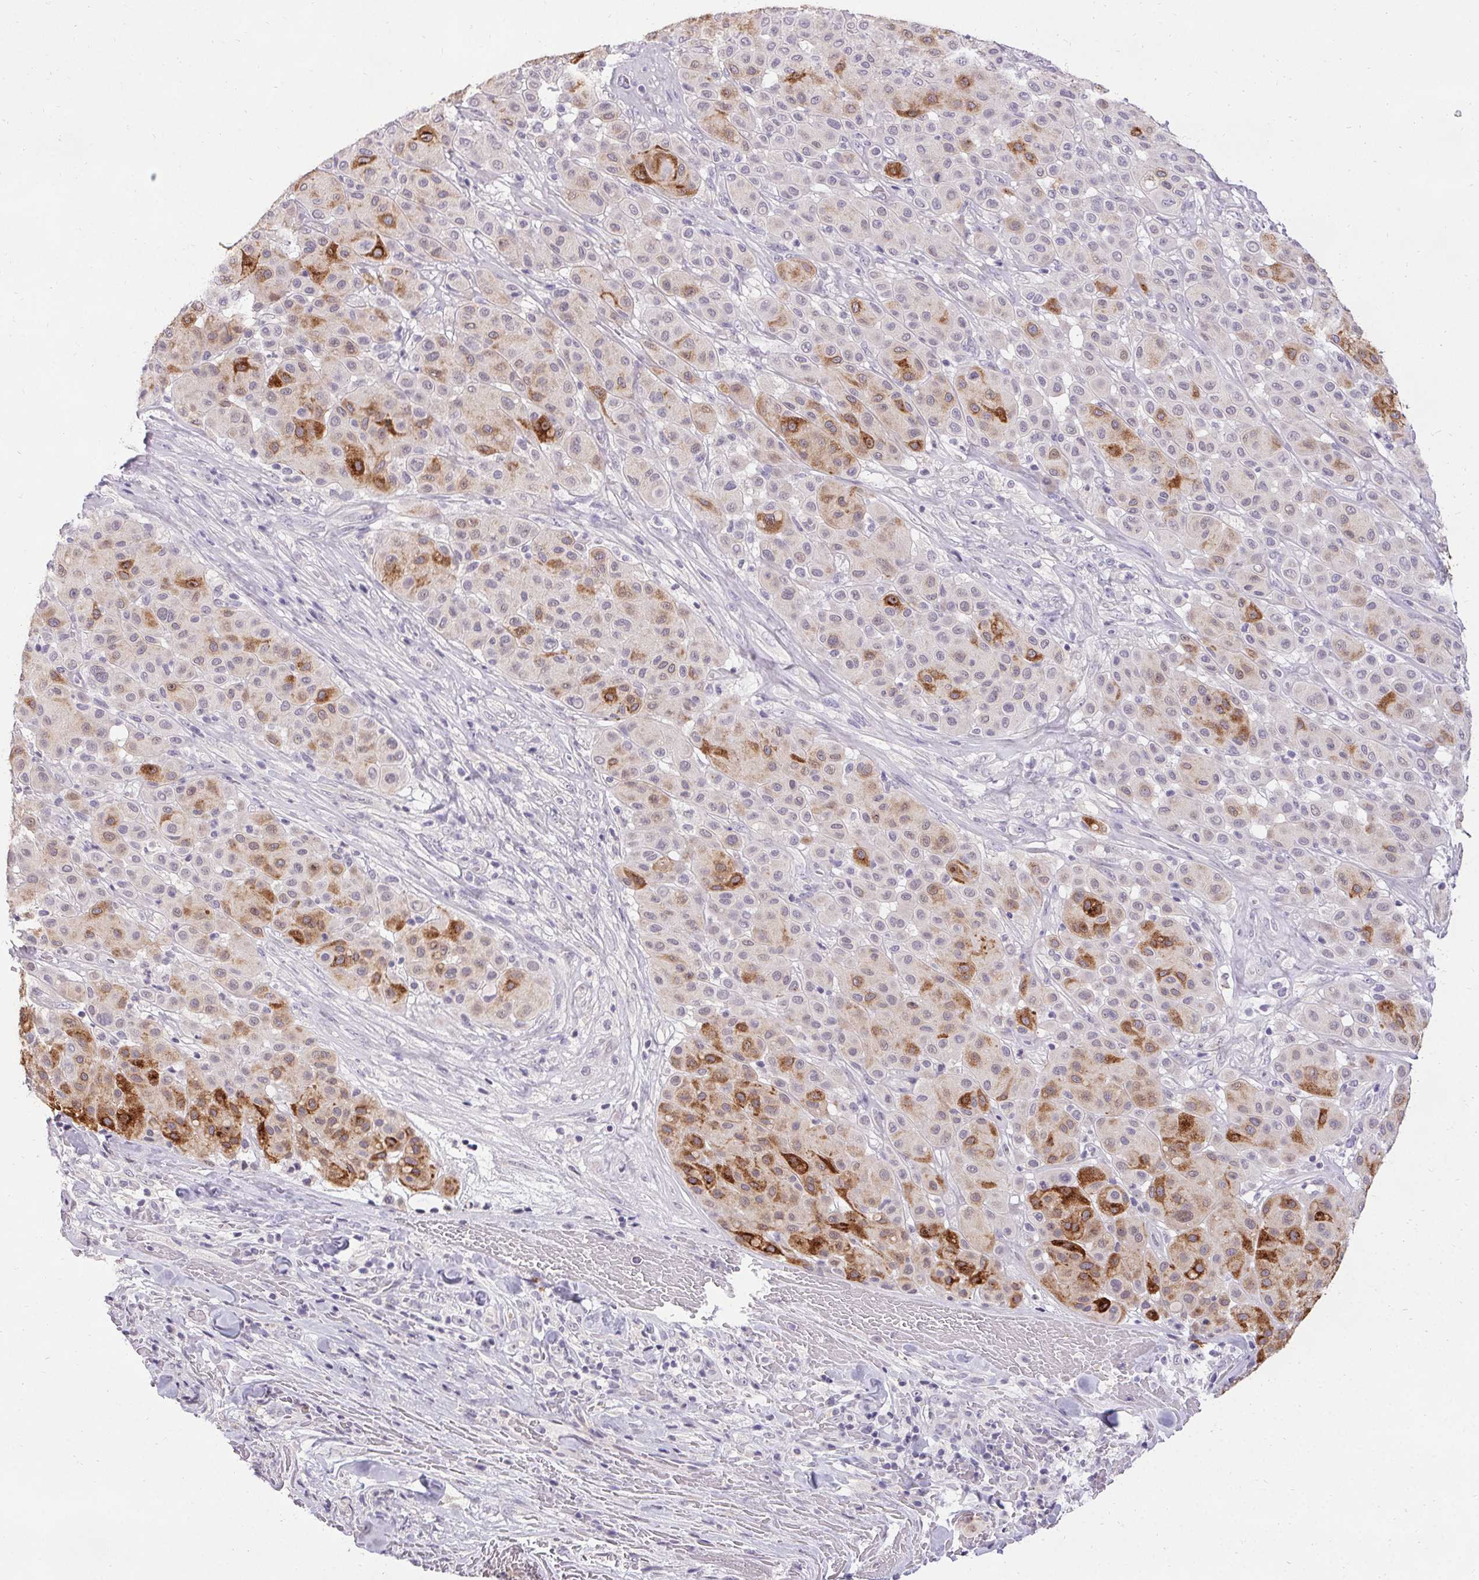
{"staining": {"intensity": "strong", "quantity": "25%-75%", "location": "cytoplasmic/membranous"}, "tissue": "melanoma", "cell_type": "Tumor cells", "image_type": "cancer", "snomed": [{"axis": "morphology", "description": "Malignant melanoma, Metastatic site"}, {"axis": "topography", "description": "Smooth muscle"}], "caption": "Protein expression analysis of human melanoma reveals strong cytoplasmic/membranous positivity in approximately 25%-75% of tumor cells. (IHC, brightfield microscopy, high magnification).", "gene": "PMEL", "patient": {"sex": "male", "age": 41}}